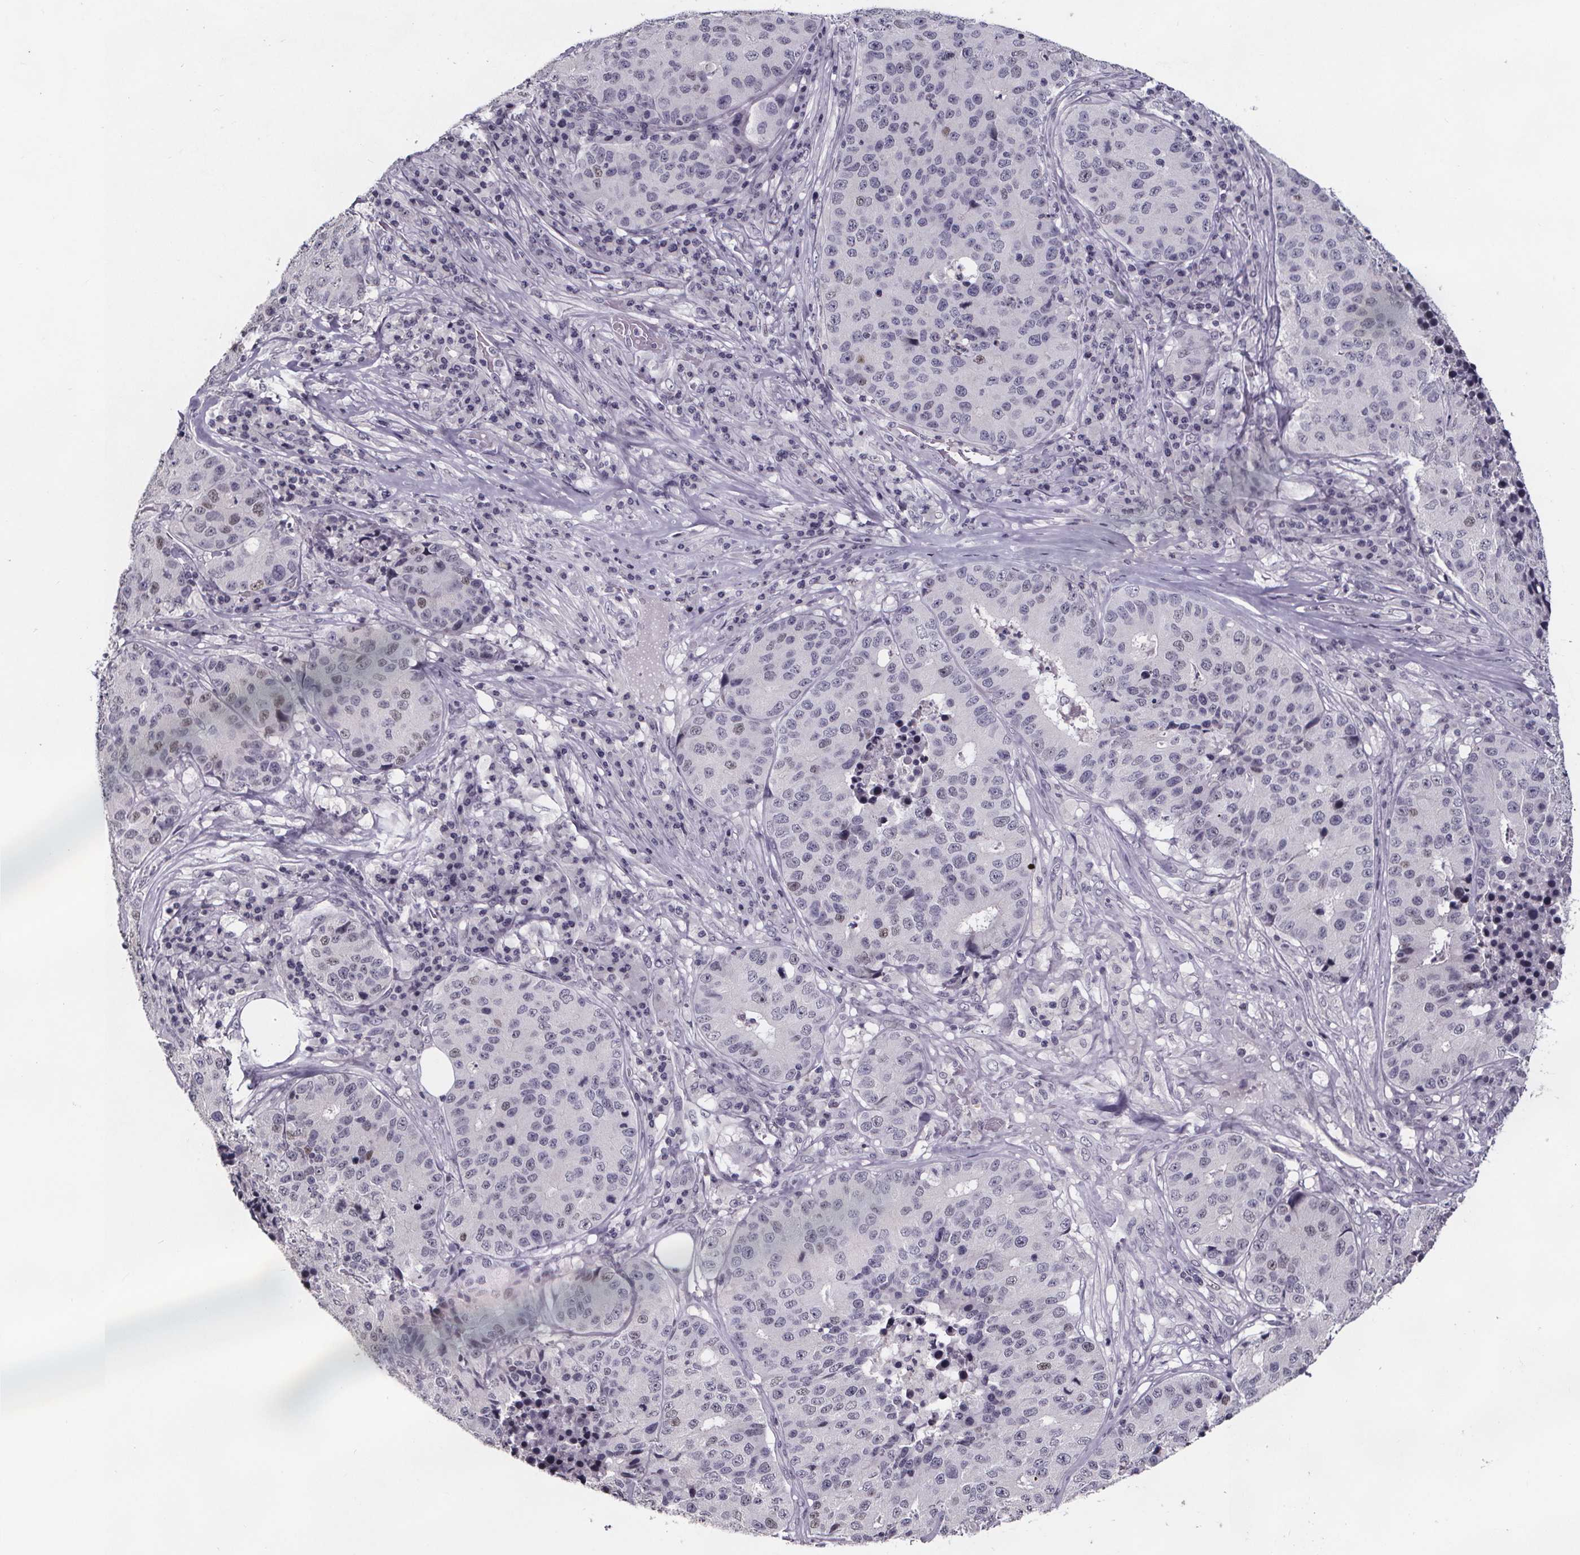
{"staining": {"intensity": "negative", "quantity": "none", "location": "none"}, "tissue": "stomach cancer", "cell_type": "Tumor cells", "image_type": "cancer", "snomed": [{"axis": "morphology", "description": "Adenocarcinoma, NOS"}, {"axis": "topography", "description": "Stomach"}], "caption": "IHC of stomach cancer displays no expression in tumor cells.", "gene": "AR", "patient": {"sex": "male", "age": 71}}